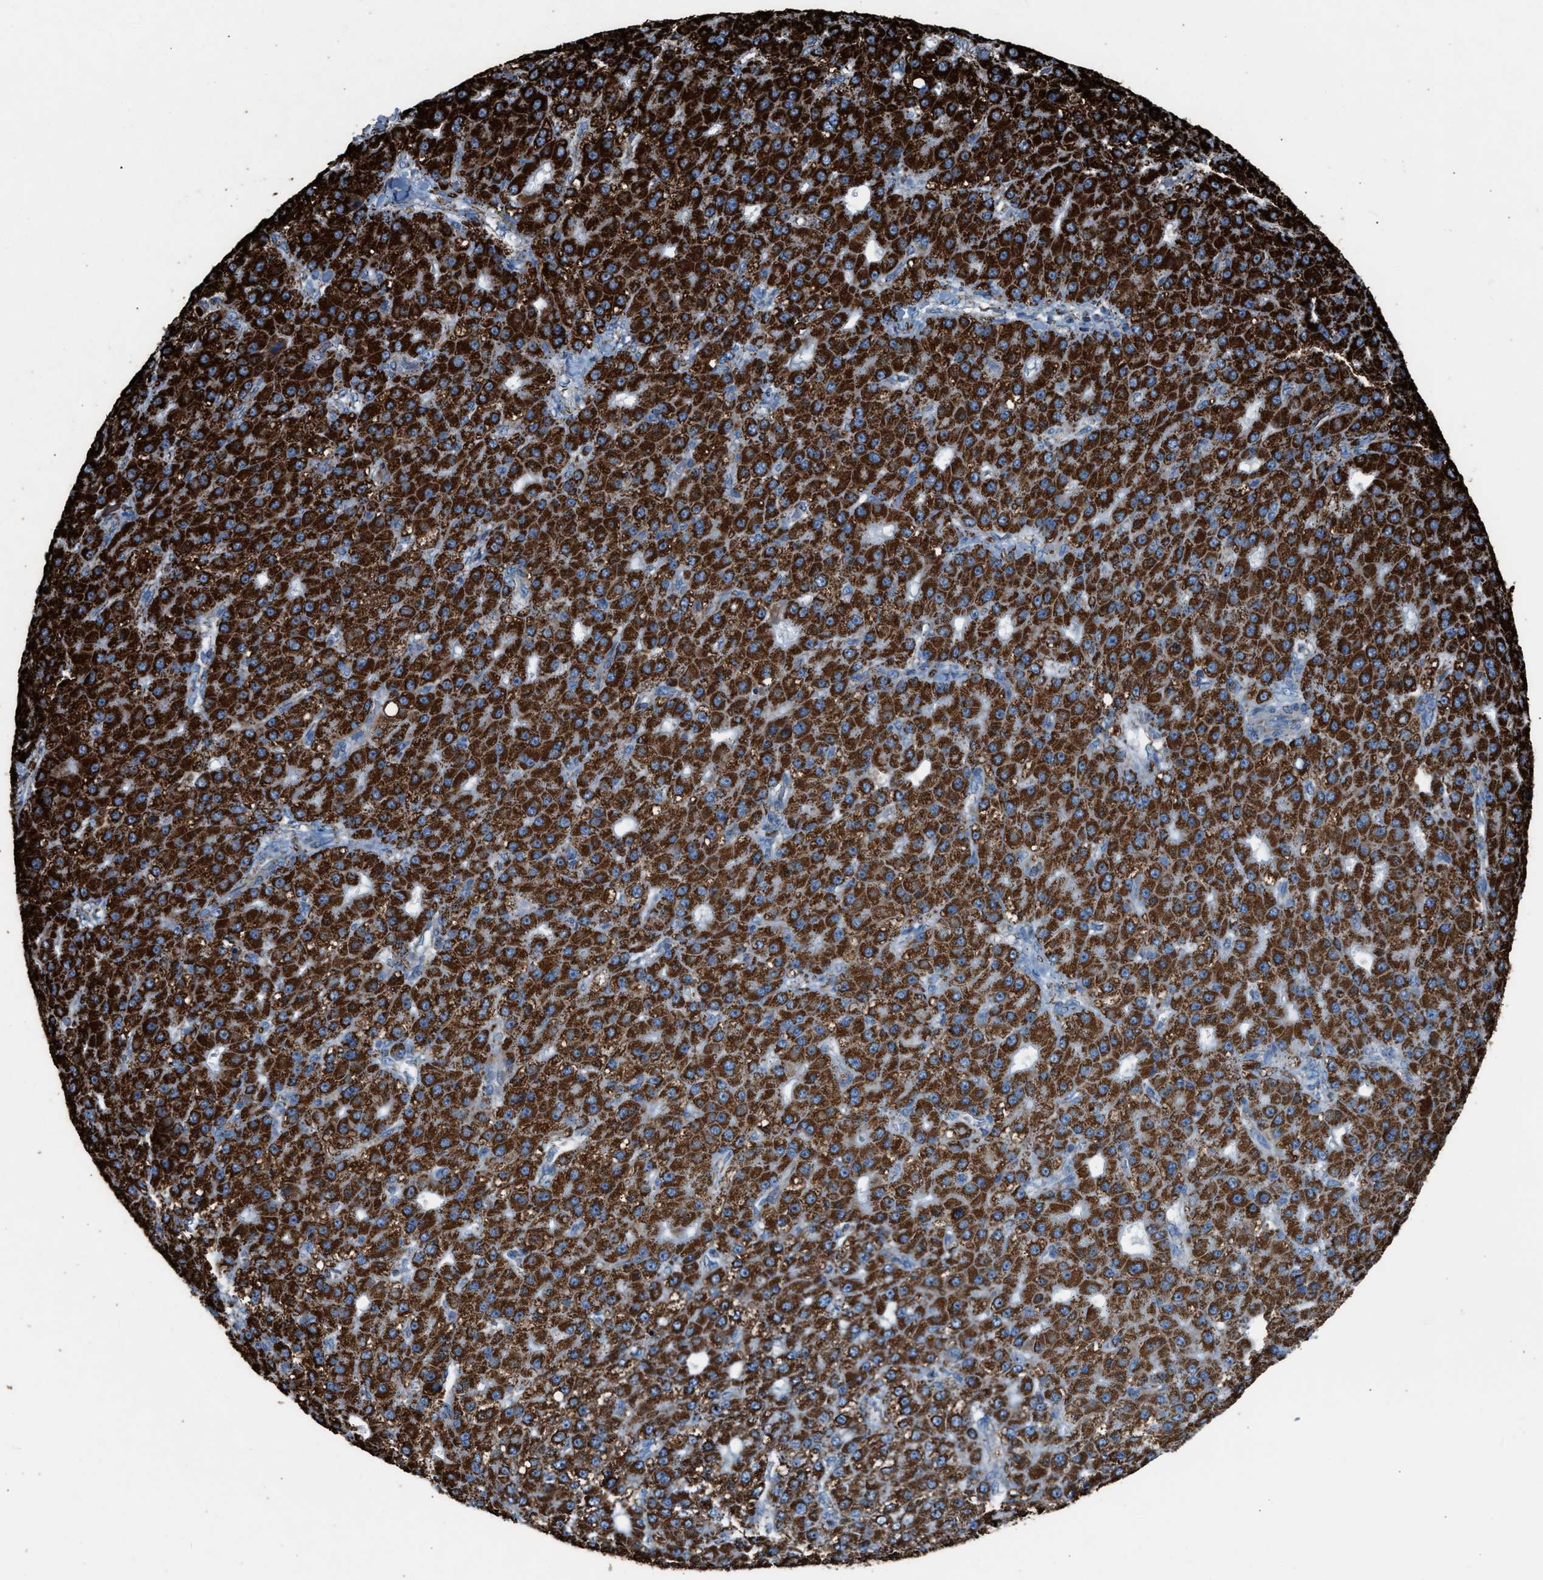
{"staining": {"intensity": "strong", "quantity": ">75%", "location": "cytoplasmic/membranous"}, "tissue": "liver cancer", "cell_type": "Tumor cells", "image_type": "cancer", "snomed": [{"axis": "morphology", "description": "Carcinoma, Hepatocellular, NOS"}, {"axis": "topography", "description": "Liver"}], "caption": "This is a histology image of immunohistochemistry staining of liver cancer (hepatocellular carcinoma), which shows strong positivity in the cytoplasmic/membranous of tumor cells.", "gene": "MDH2", "patient": {"sex": "male", "age": 67}}